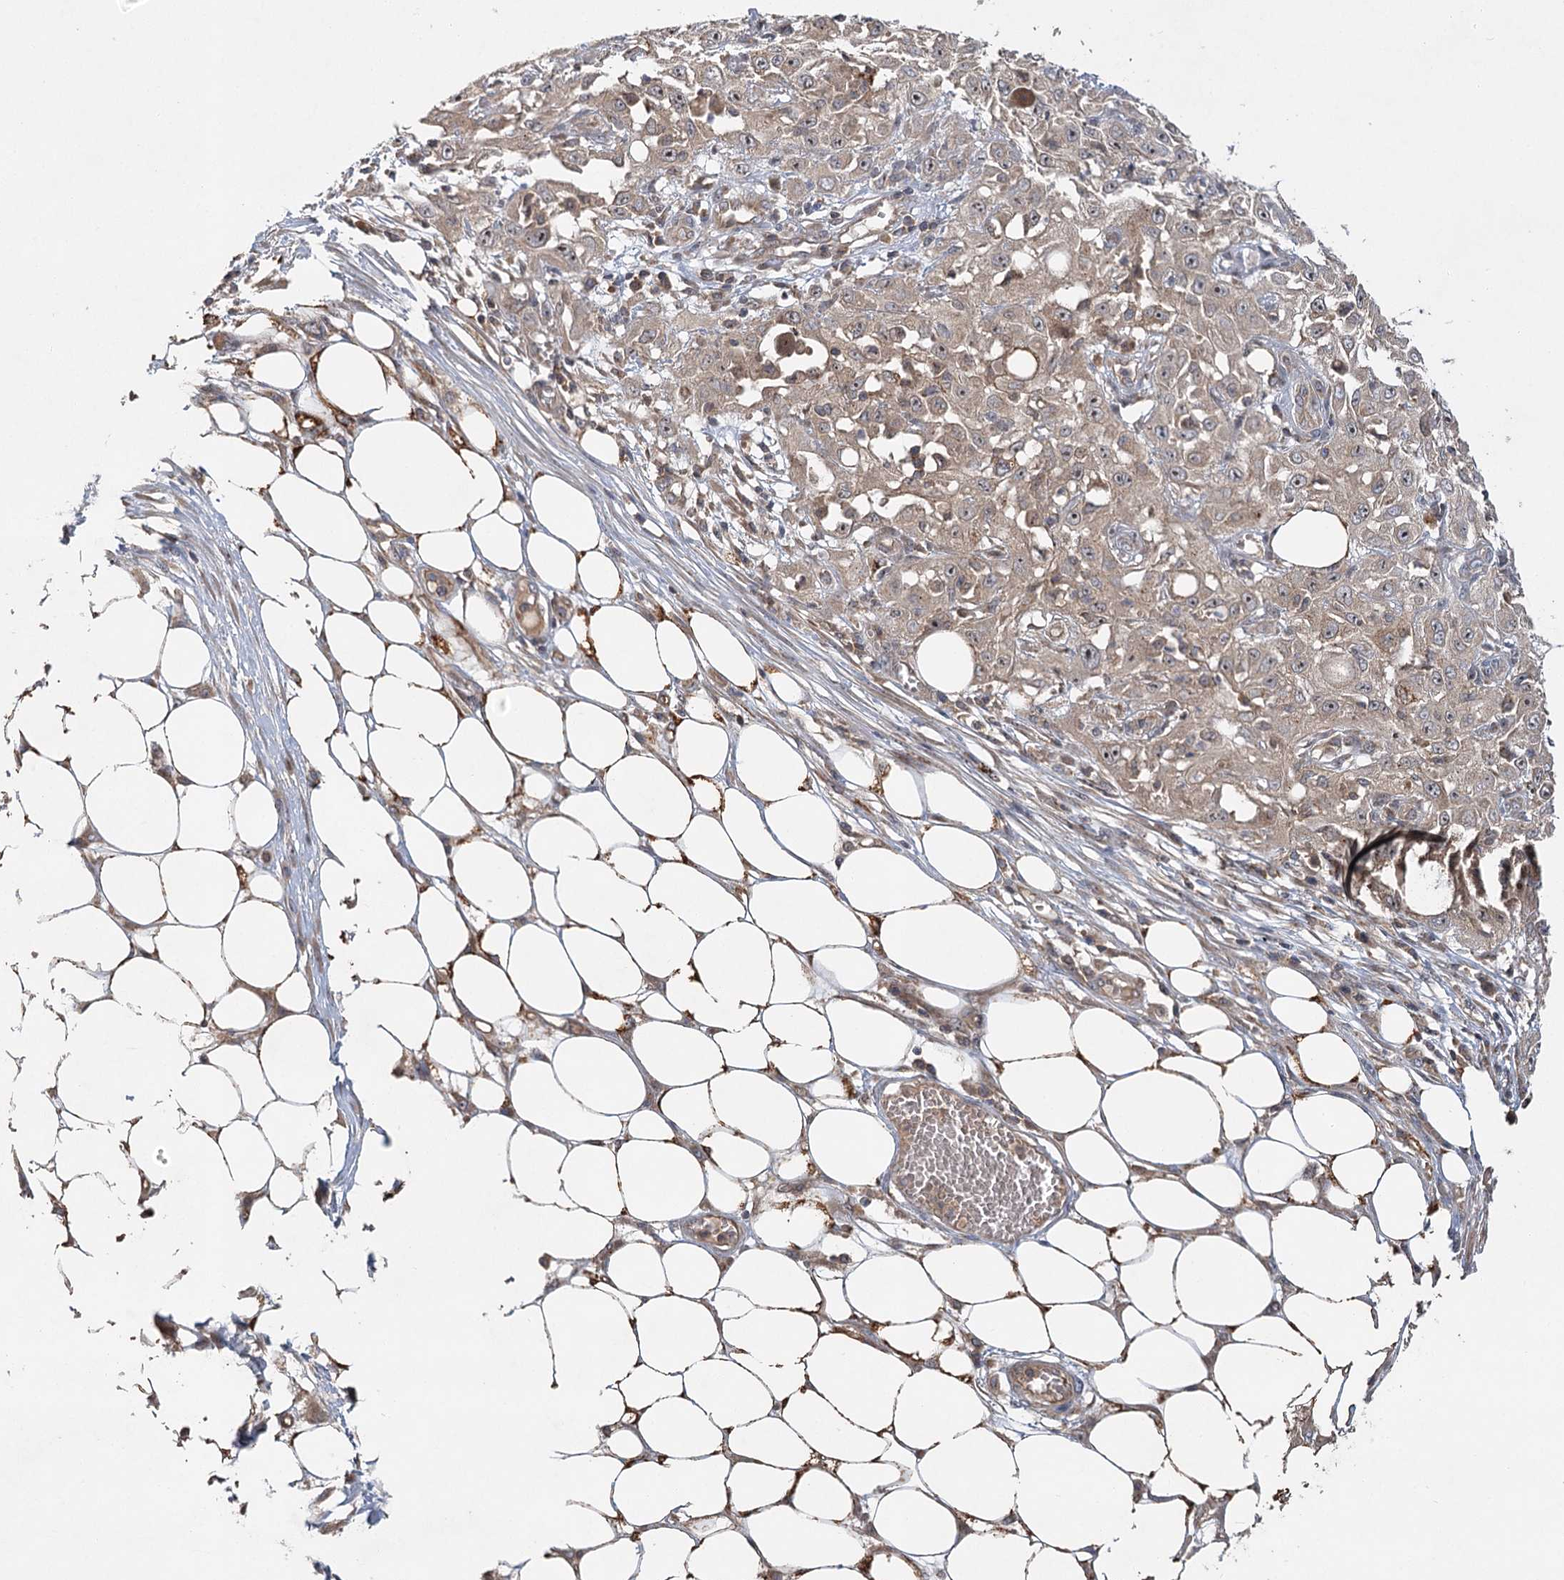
{"staining": {"intensity": "moderate", "quantity": ">75%", "location": "cytoplasmic/membranous,nuclear"}, "tissue": "skin cancer", "cell_type": "Tumor cells", "image_type": "cancer", "snomed": [{"axis": "morphology", "description": "Squamous cell carcinoma, NOS"}, {"axis": "morphology", "description": "Squamous cell carcinoma, metastatic, NOS"}, {"axis": "topography", "description": "Skin"}, {"axis": "topography", "description": "Lymph node"}], "caption": "Tumor cells reveal moderate cytoplasmic/membranous and nuclear positivity in approximately >75% of cells in skin metastatic squamous cell carcinoma.", "gene": "RAPGEF6", "patient": {"sex": "male", "age": 75}}